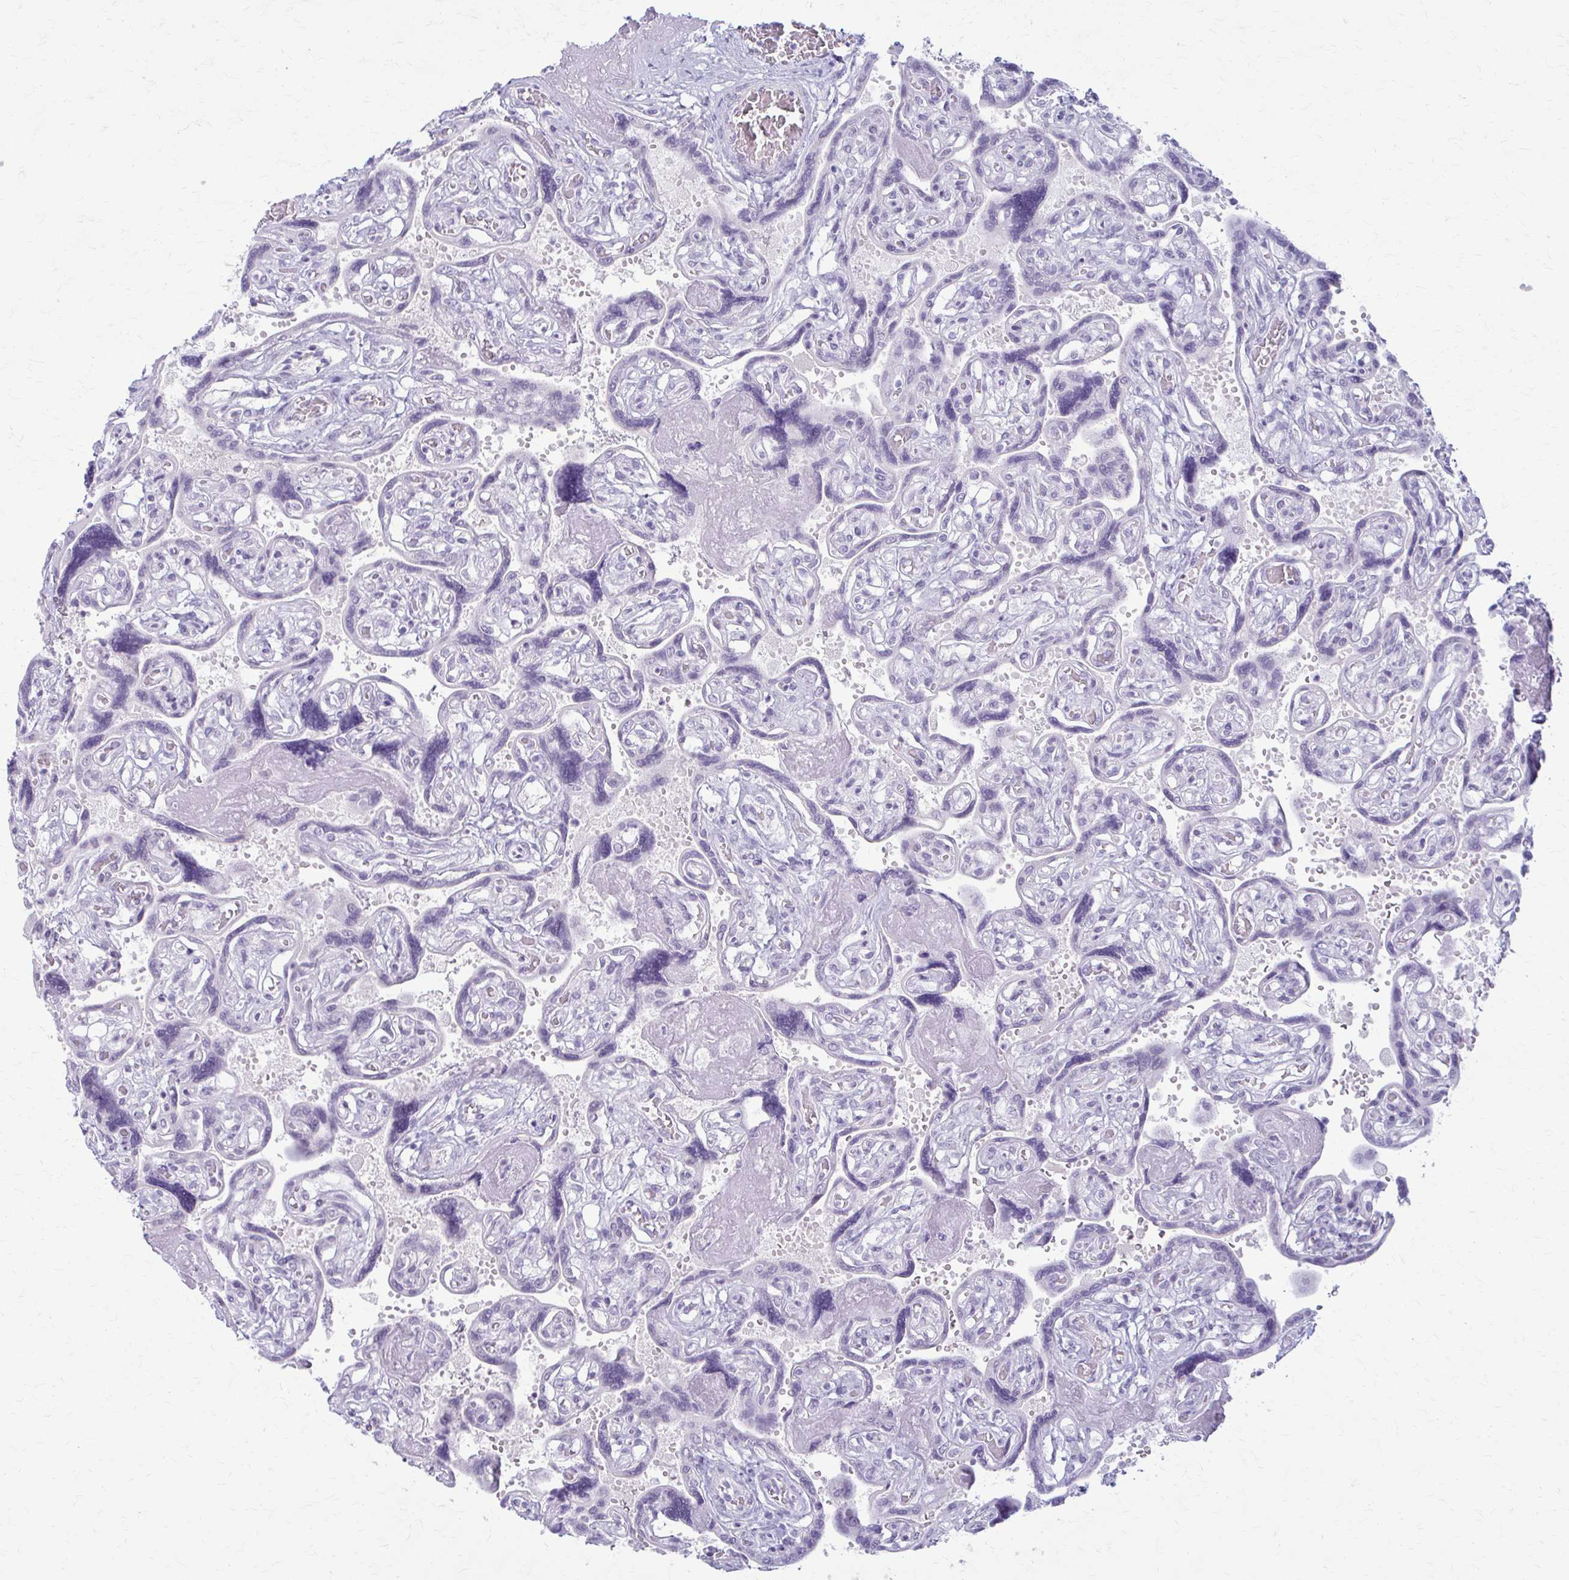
{"staining": {"intensity": "weak", "quantity": "25%-75%", "location": "cytoplasmic/membranous"}, "tissue": "placenta", "cell_type": "Decidual cells", "image_type": "normal", "snomed": [{"axis": "morphology", "description": "Normal tissue, NOS"}, {"axis": "topography", "description": "Placenta"}], "caption": "Brown immunohistochemical staining in normal human placenta displays weak cytoplasmic/membranous staining in approximately 25%-75% of decidual cells. Immunohistochemistry stains the protein in brown and the nuclei are stained blue.", "gene": "PRKRA", "patient": {"sex": "female", "age": 32}}